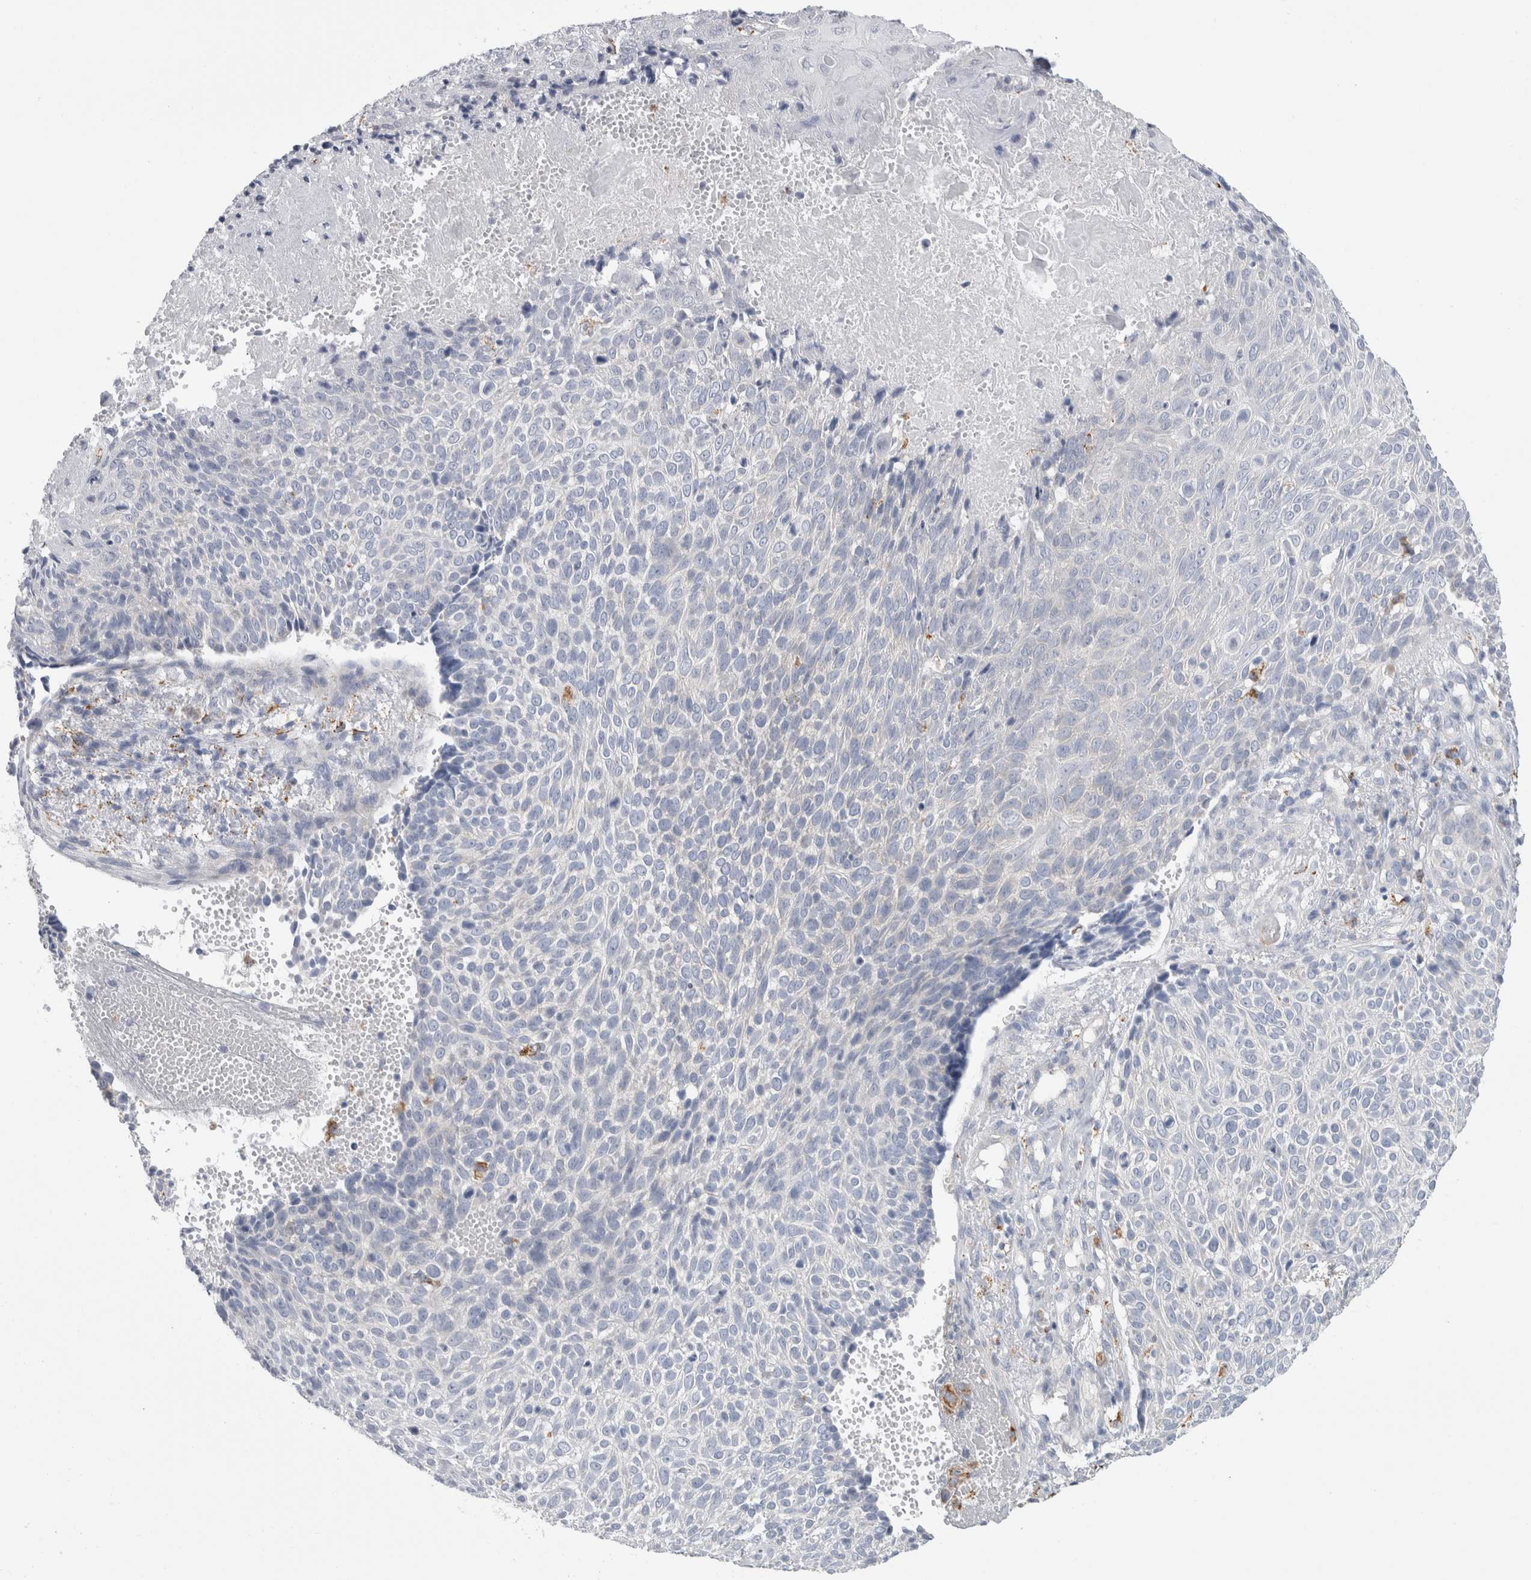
{"staining": {"intensity": "negative", "quantity": "none", "location": "none"}, "tissue": "cervical cancer", "cell_type": "Tumor cells", "image_type": "cancer", "snomed": [{"axis": "morphology", "description": "Squamous cell carcinoma, NOS"}, {"axis": "topography", "description": "Cervix"}], "caption": "An immunohistochemistry histopathology image of squamous cell carcinoma (cervical) is shown. There is no staining in tumor cells of squamous cell carcinoma (cervical). (DAB IHC with hematoxylin counter stain).", "gene": "GATM", "patient": {"sex": "female", "age": 74}}